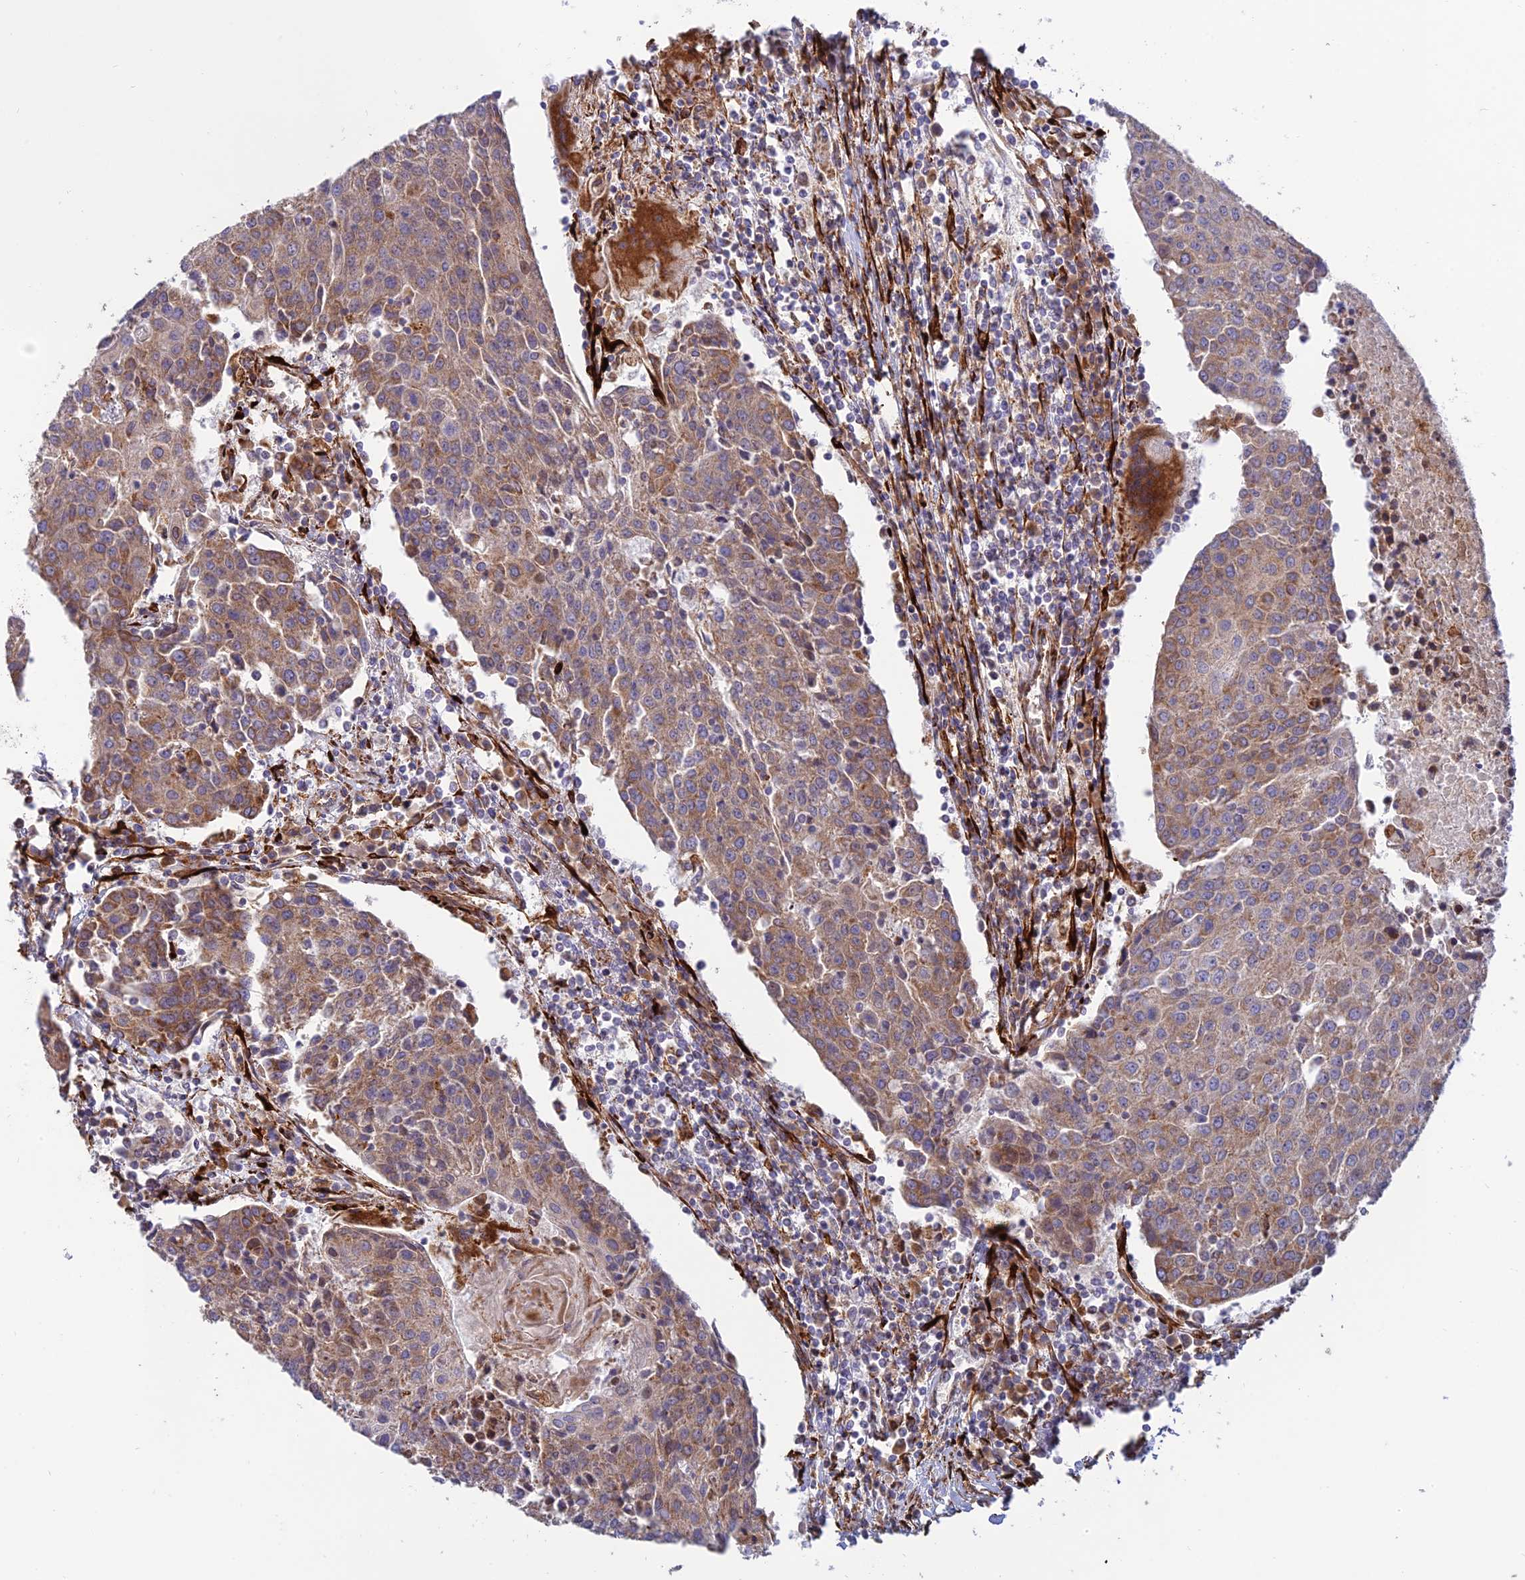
{"staining": {"intensity": "moderate", "quantity": ">75%", "location": "cytoplasmic/membranous"}, "tissue": "urothelial cancer", "cell_type": "Tumor cells", "image_type": "cancer", "snomed": [{"axis": "morphology", "description": "Urothelial carcinoma, High grade"}, {"axis": "topography", "description": "Urinary bladder"}], "caption": "The micrograph displays immunohistochemical staining of urothelial cancer. There is moderate cytoplasmic/membranous positivity is present in approximately >75% of tumor cells. (Brightfield microscopy of DAB IHC at high magnification).", "gene": "RCN3", "patient": {"sex": "female", "age": 85}}